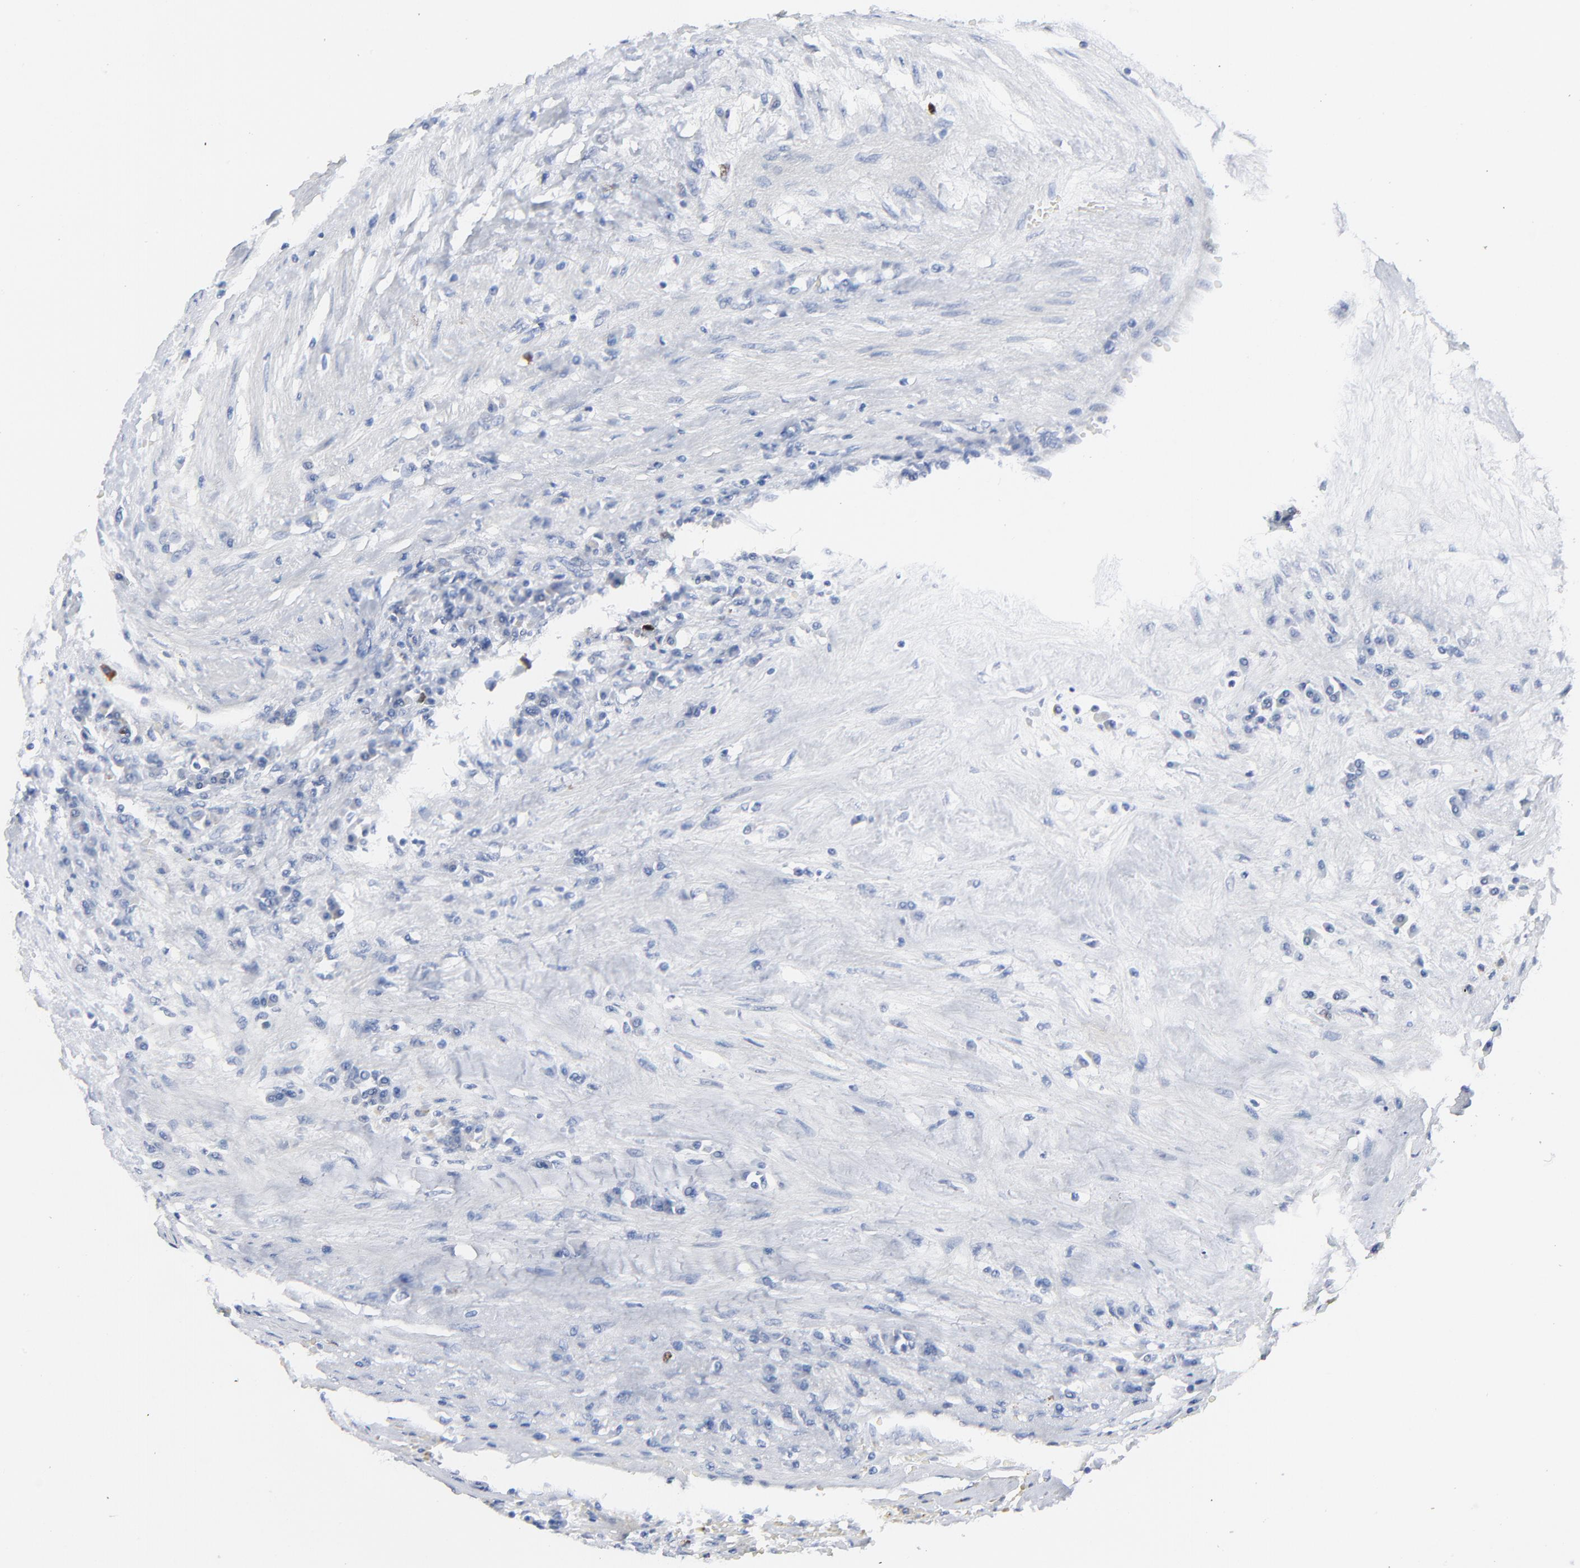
{"staining": {"intensity": "strong", "quantity": "<25%", "location": "nuclear"}, "tissue": "renal cancer", "cell_type": "Tumor cells", "image_type": "cancer", "snomed": [{"axis": "morphology", "description": "Normal tissue, NOS"}, {"axis": "morphology", "description": "Adenocarcinoma, NOS"}, {"axis": "topography", "description": "Kidney"}], "caption": "Immunohistochemical staining of human adenocarcinoma (renal) exhibits medium levels of strong nuclear protein positivity in about <25% of tumor cells. (DAB IHC, brown staining for protein, blue staining for nuclei).", "gene": "CDK1", "patient": {"sex": "male", "age": 71}}